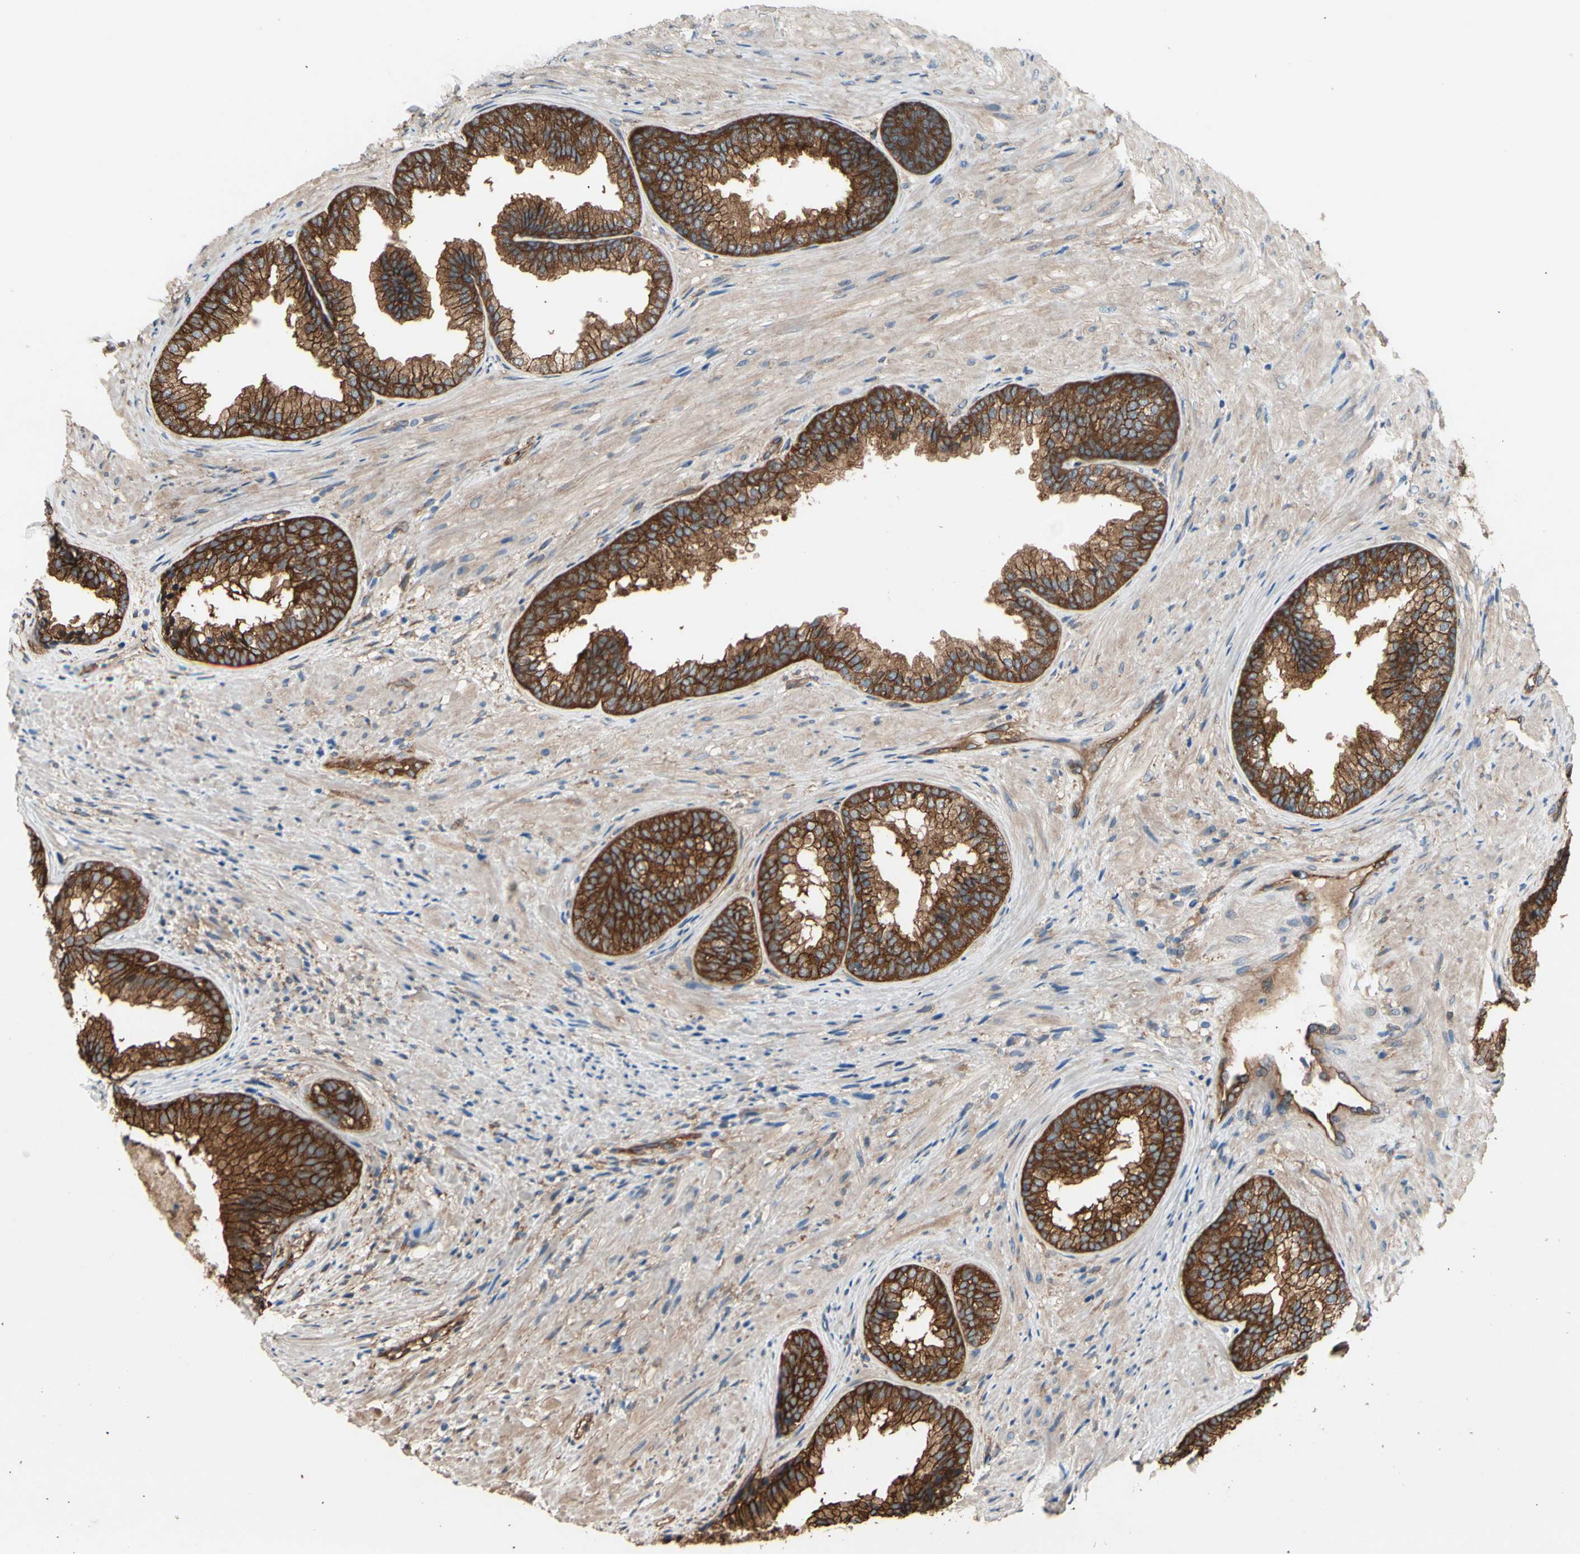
{"staining": {"intensity": "strong", "quantity": ">75%", "location": "cytoplasmic/membranous"}, "tissue": "prostate", "cell_type": "Glandular cells", "image_type": "normal", "snomed": [{"axis": "morphology", "description": "Normal tissue, NOS"}, {"axis": "topography", "description": "Prostate"}], "caption": "Immunohistochemistry of benign prostate reveals high levels of strong cytoplasmic/membranous staining in about >75% of glandular cells. (DAB (3,3'-diaminobenzidine) IHC, brown staining for protein, blue staining for nuclei).", "gene": "CTTNBP2", "patient": {"sex": "male", "age": 76}}